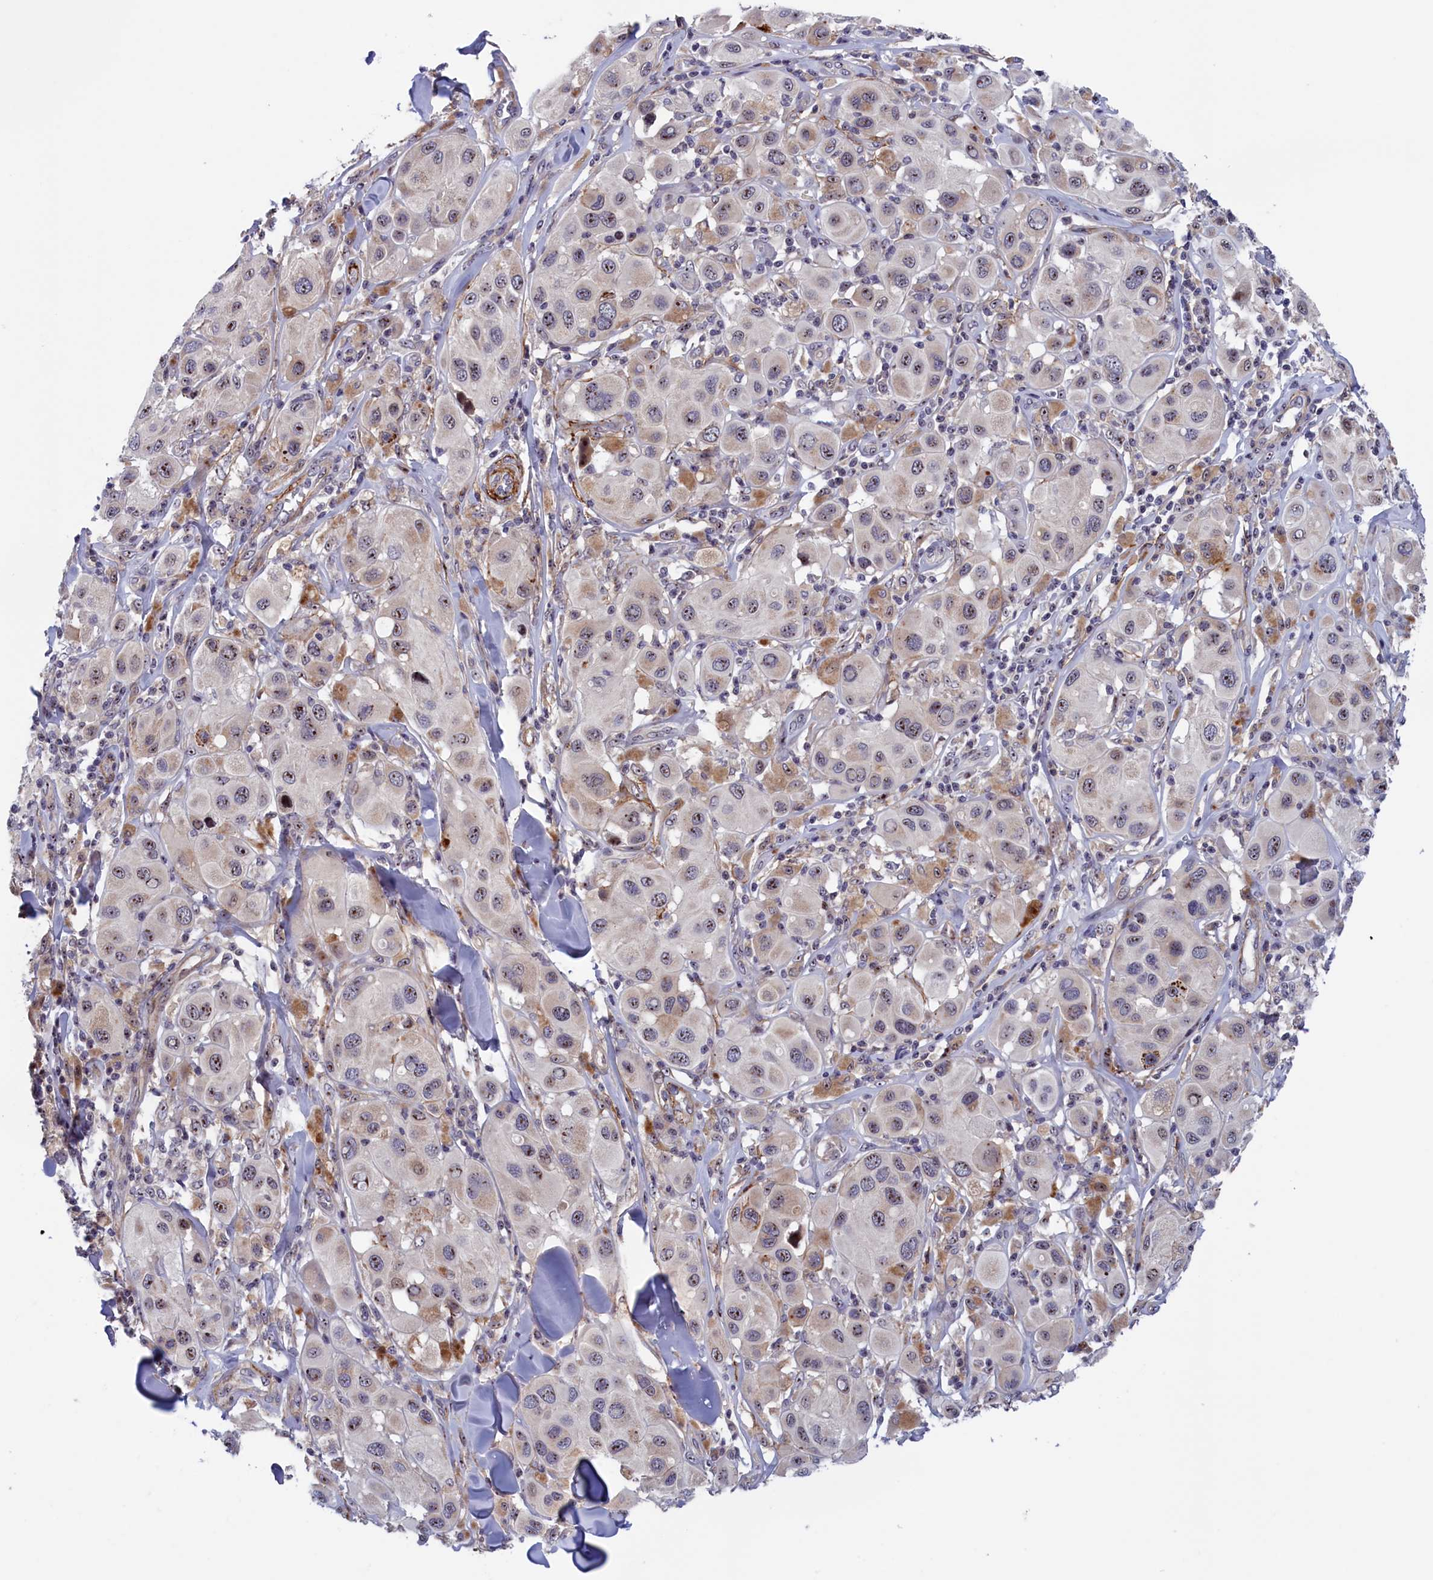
{"staining": {"intensity": "moderate", "quantity": "<25%", "location": "nuclear"}, "tissue": "melanoma", "cell_type": "Tumor cells", "image_type": "cancer", "snomed": [{"axis": "morphology", "description": "Malignant melanoma, Metastatic site"}, {"axis": "topography", "description": "Skin"}], "caption": "The immunohistochemical stain labels moderate nuclear staining in tumor cells of melanoma tissue. The protein of interest is shown in brown color, while the nuclei are stained blue.", "gene": "PPAN", "patient": {"sex": "male", "age": 41}}